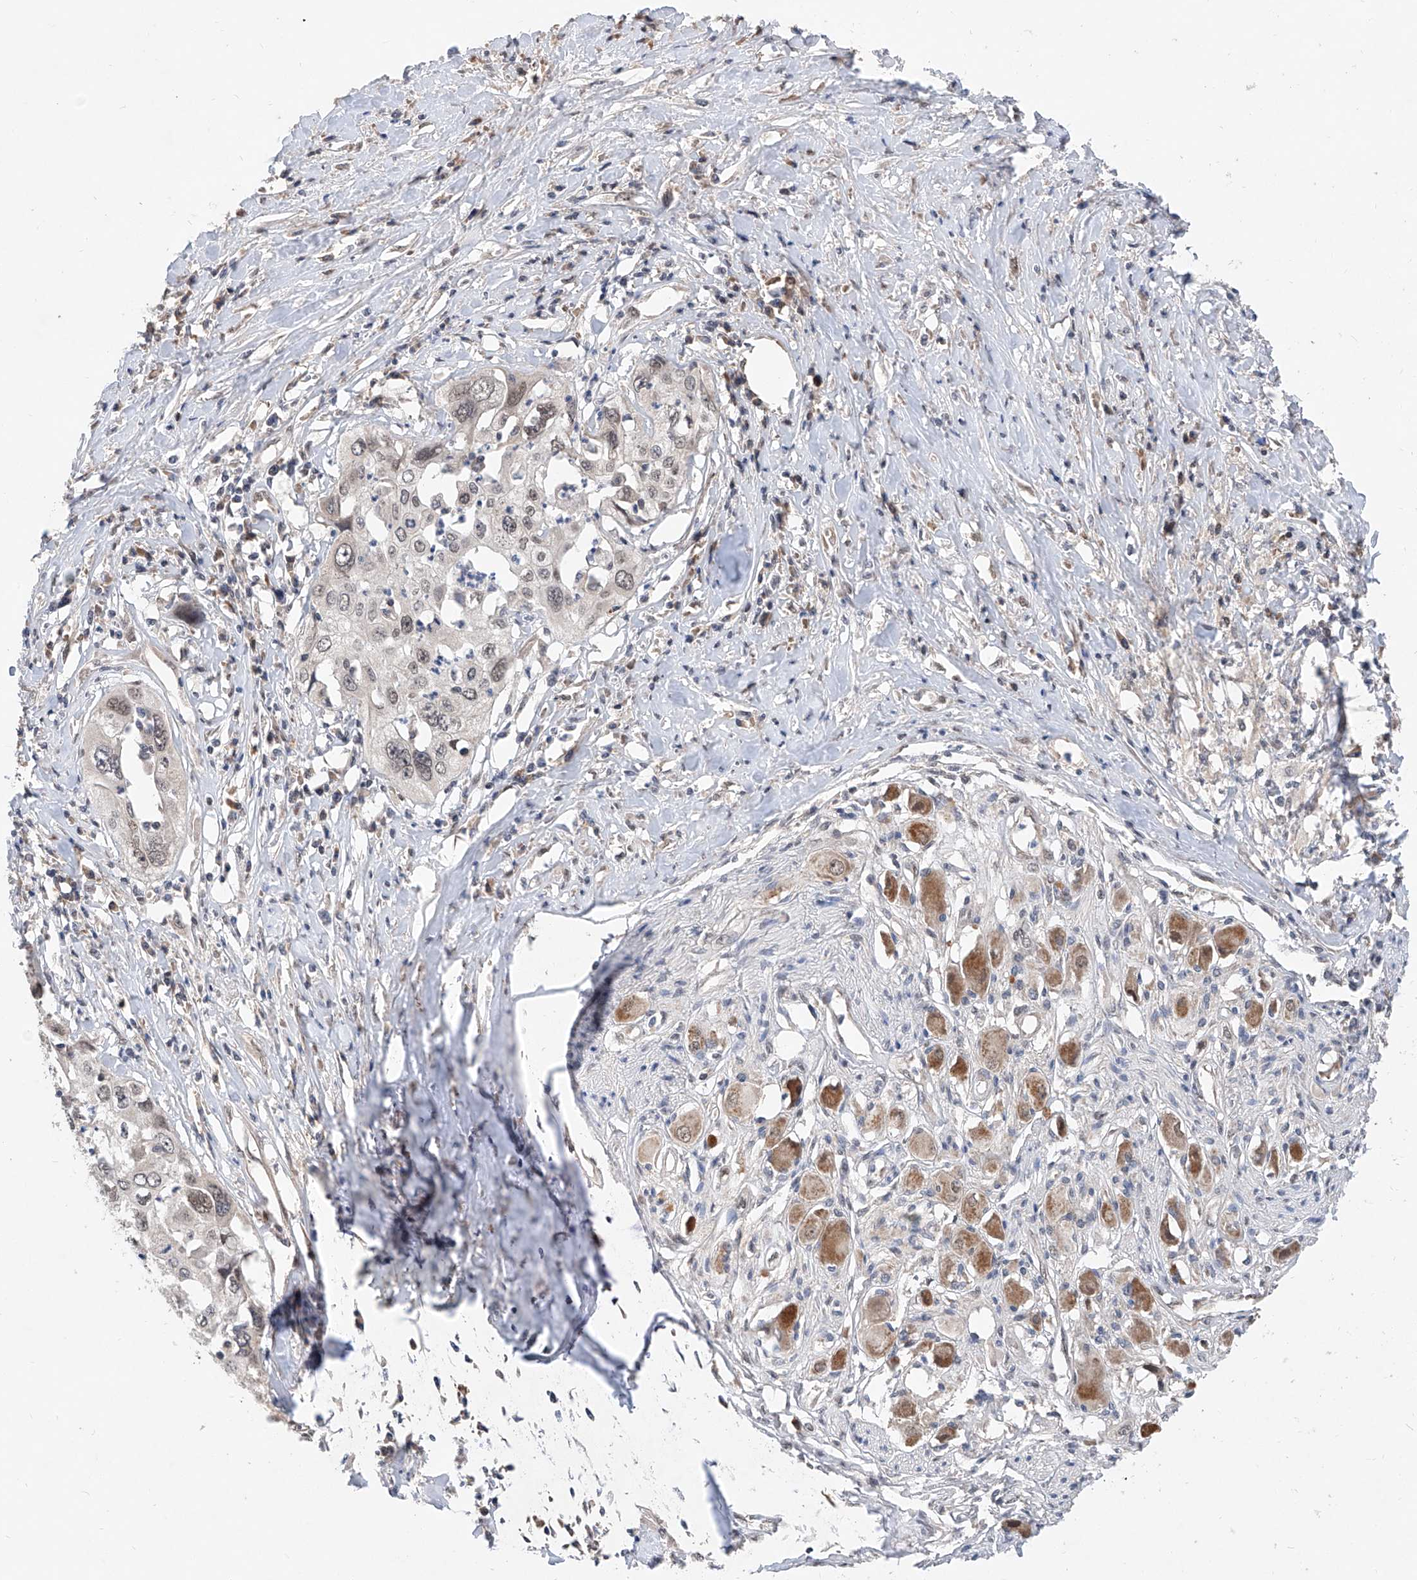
{"staining": {"intensity": "weak", "quantity": "<25%", "location": "nuclear"}, "tissue": "cervical cancer", "cell_type": "Tumor cells", "image_type": "cancer", "snomed": [{"axis": "morphology", "description": "Squamous cell carcinoma, NOS"}, {"axis": "topography", "description": "Cervix"}], "caption": "This is an immunohistochemistry (IHC) micrograph of cervical cancer (squamous cell carcinoma). There is no positivity in tumor cells.", "gene": "CARMIL3", "patient": {"sex": "female", "age": 31}}